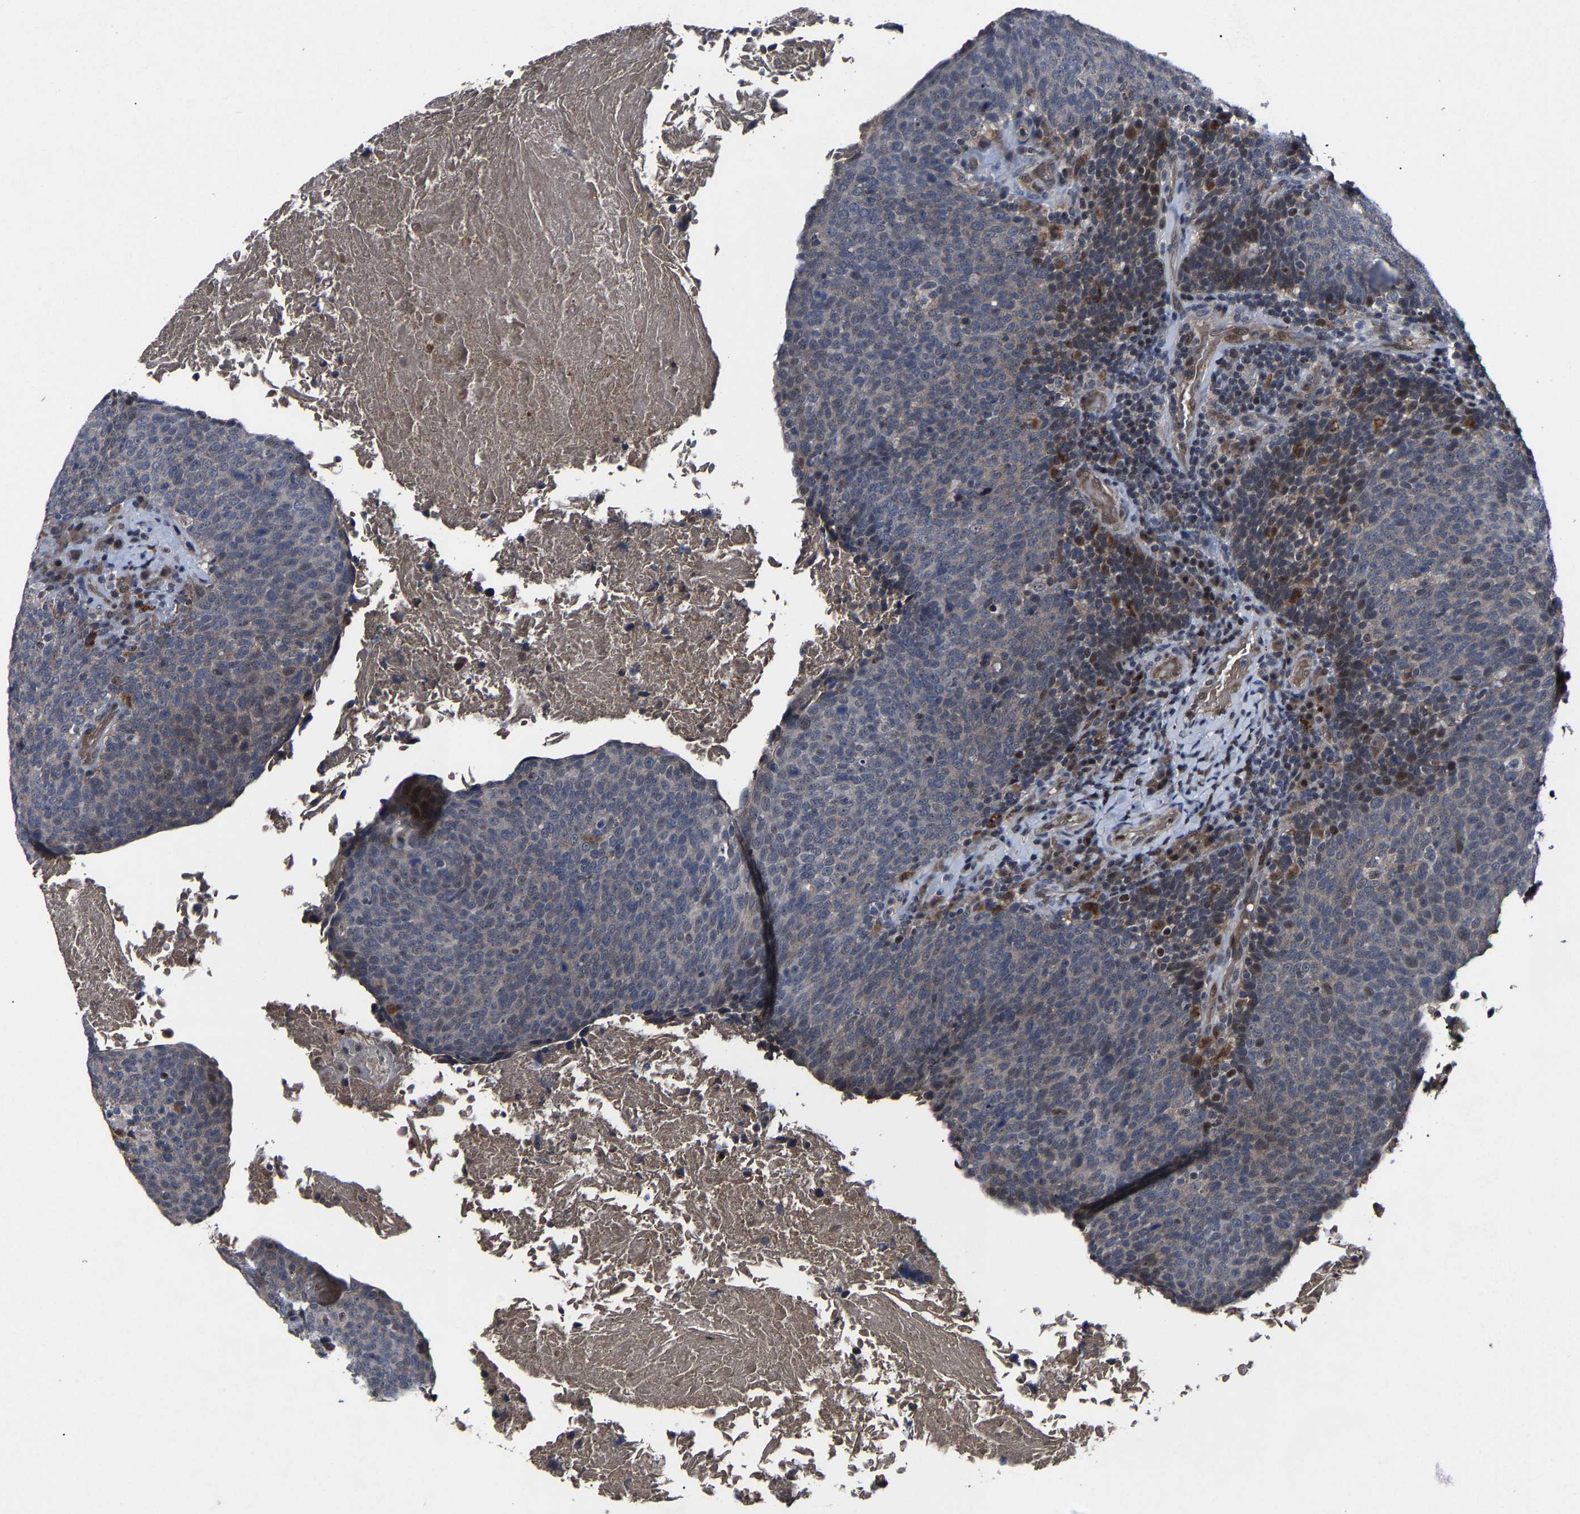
{"staining": {"intensity": "negative", "quantity": "none", "location": "none"}, "tissue": "head and neck cancer", "cell_type": "Tumor cells", "image_type": "cancer", "snomed": [{"axis": "morphology", "description": "Squamous cell carcinoma, NOS"}, {"axis": "morphology", "description": "Squamous cell carcinoma, metastatic, NOS"}, {"axis": "topography", "description": "Lymph node"}, {"axis": "topography", "description": "Head-Neck"}], "caption": "High magnification brightfield microscopy of head and neck metastatic squamous cell carcinoma stained with DAB (3,3'-diaminobenzidine) (brown) and counterstained with hematoxylin (blue): tumor cells show no significant staining.", "gene": "LSM8", "patient": {"sex": "male", "age": 62}}